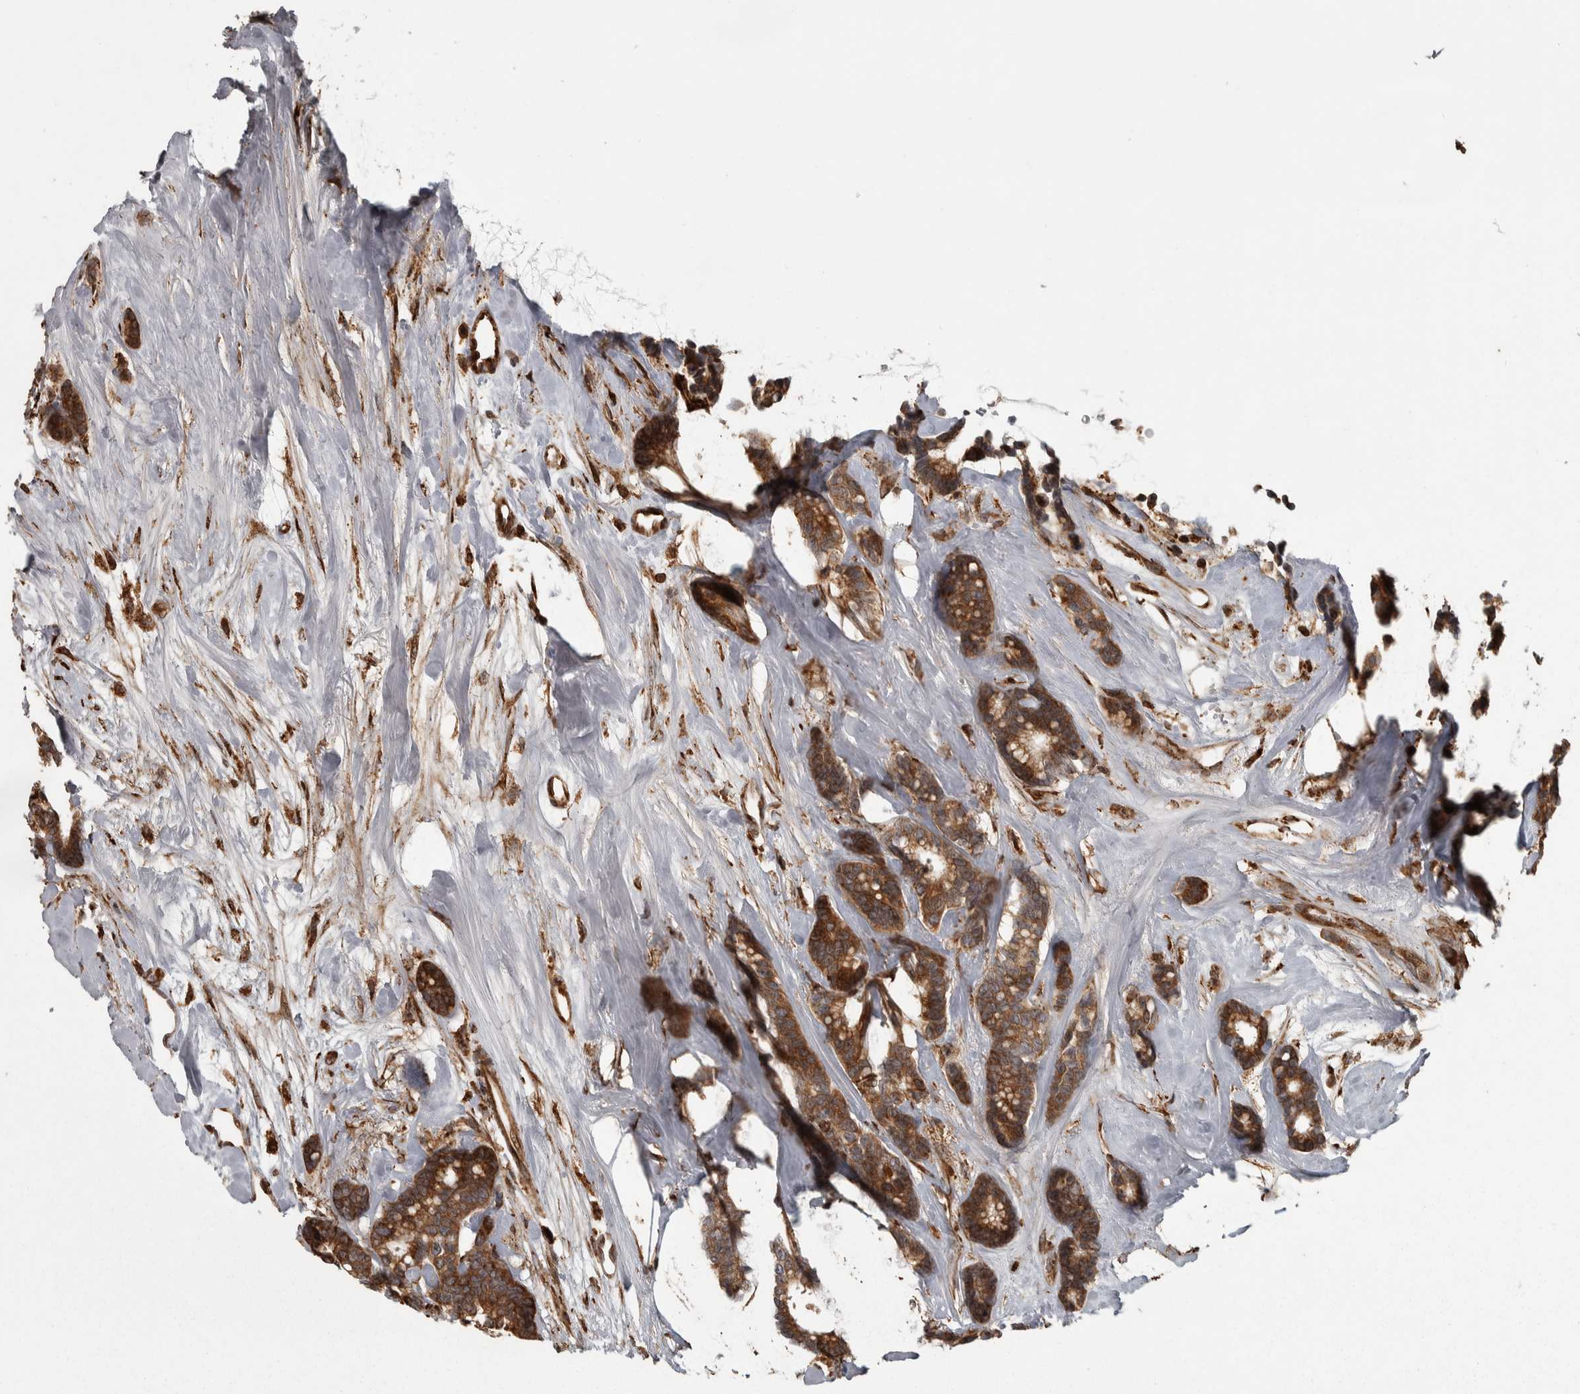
{"staining": {"intensity": "strong", "quantity": ">75%", "location": "cytoplasmic/membranous"}, "tissue": "breast cancer", "cell_type": "Tumor cells", "image_type": "cancer", "snomed": [{"axis": "morphology", "description": "Duct carcinoma"}, {"axis": "topography", "description": "Breast"}], "caption": "Immunohistochemistry micrograph of invasive ductal carcinoma (breast) stained for a protein (brown), which demonstrates high levels of strong cytoplasmic/membranous positivity in approximately >75% of tumor cells.", "gene": "AGBL3", "patient": {"sex": "female", "age": 87}}